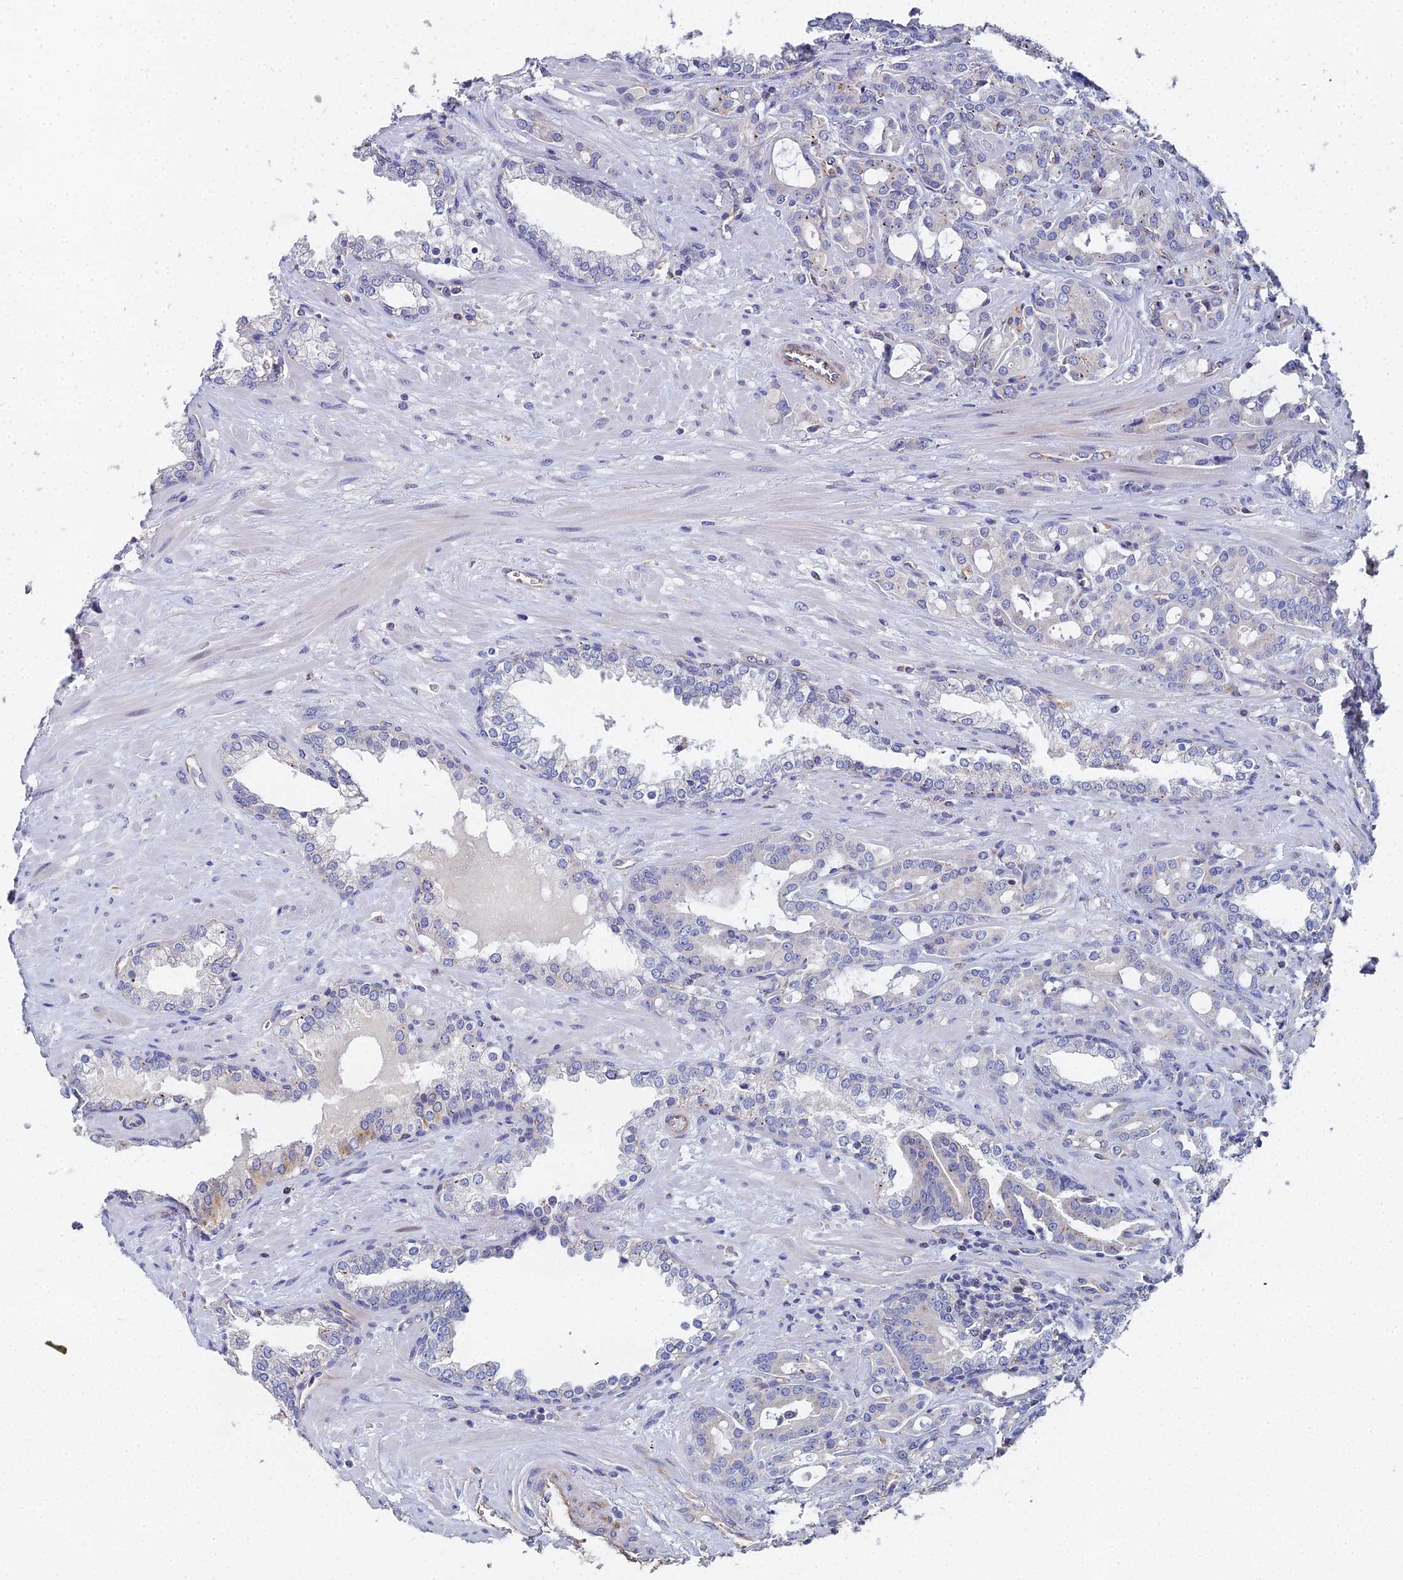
{"staining": {"intensity": "negative", "quantity": "none", "location": "none"}, "tissue": "prostate cancer", "cell_type": "Tumor cells", "image_type": "cancer", "snomed": [{"axis": "morphology", "description": "Adenocarcinoma, High grade"}, {"axis": "topography", "description": "Prostate"}], "caption": "There is no significant expression in tumor cells of prostate cancer (adenocarcinoma (high-grade)).", "gene": "ENSG00000268674", "patient": {"sex": "male", "age": 72}}